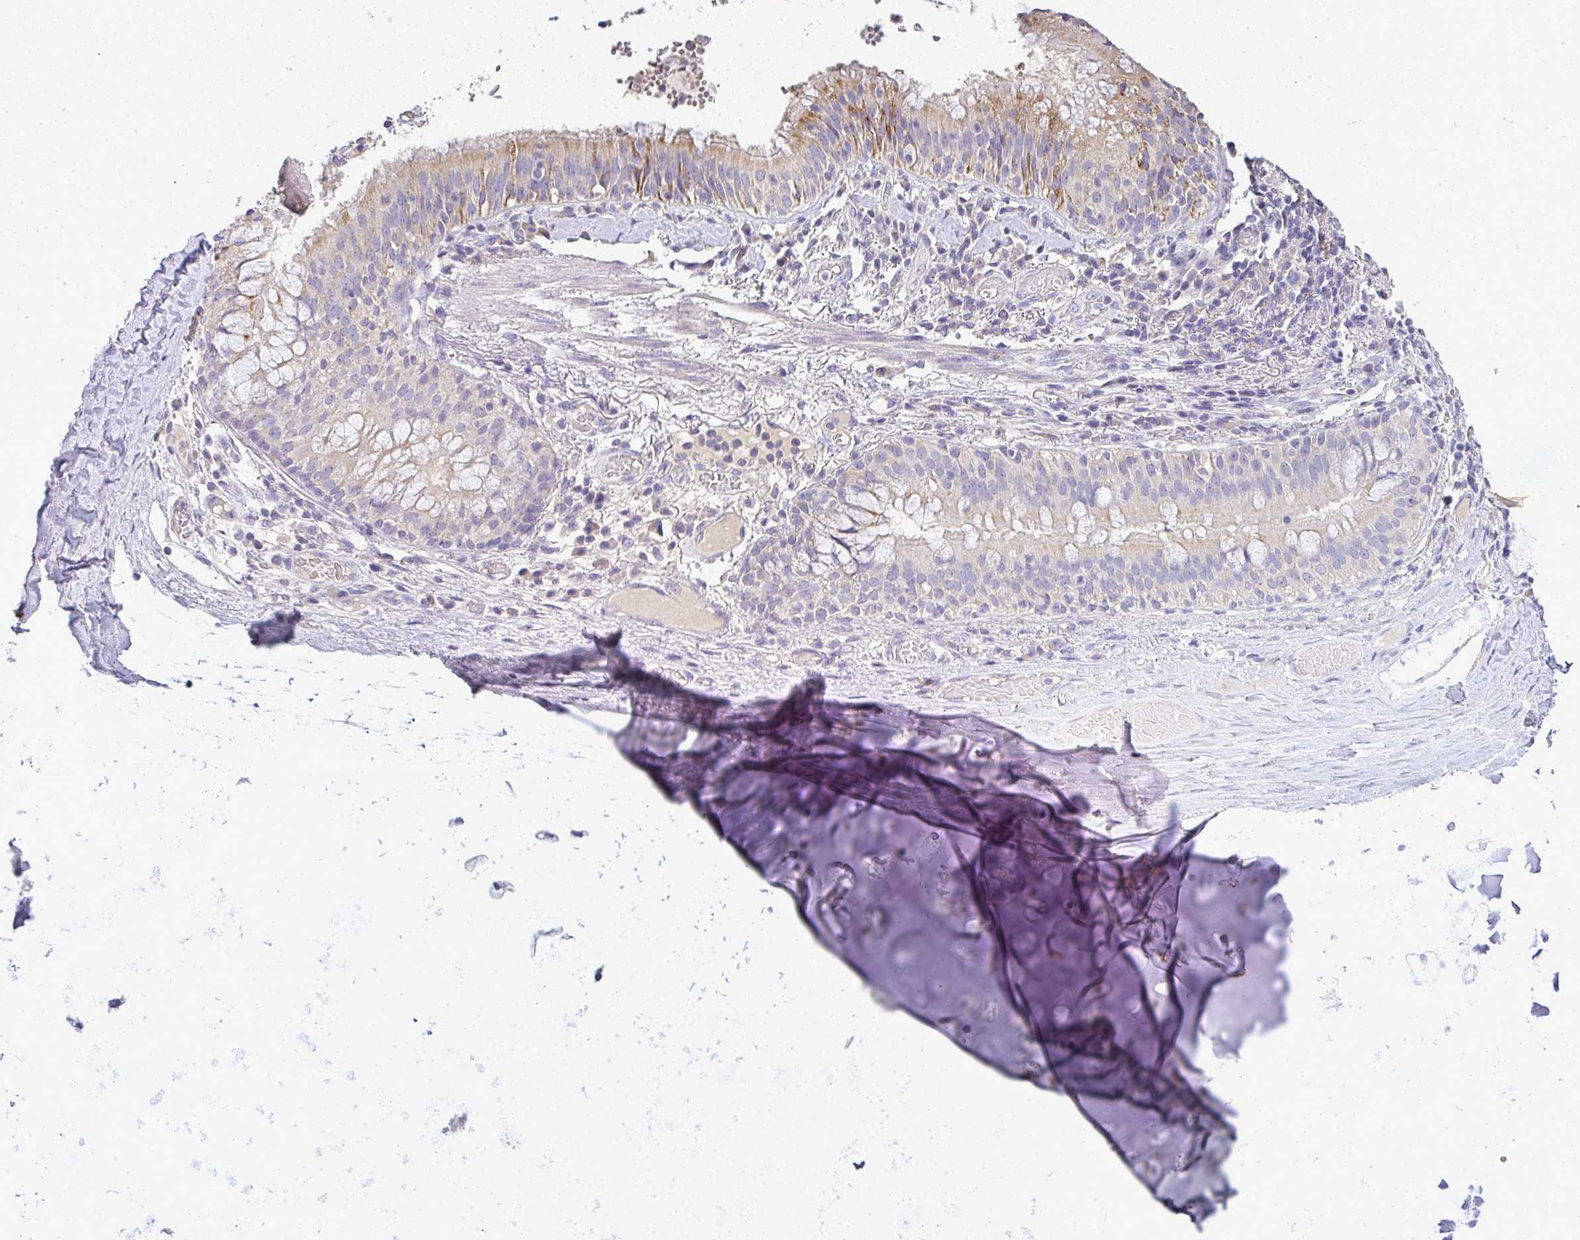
{"staining": {"intensity": "weak", "quantity": "25%-75%", "location": "cytoplasmic/membranous"}, "tissue": "adipose tissue", "cell_type": "Adipocytes", "image_type": "normal", "snomed": [{"axis": "morphology", "description": "Normal tissue, NOS"}, {"axis": "topography", "description": "Cartilage tissue"}, {"axis": "topography", "description": "Bronchus"}], "caption": "Immunohistochemistry (IHC) of benign human adipose tissue reveals low levels of weak cytoplasmic/membranous staining in approximately 25%-75% of adipocytes. The protein is stained brown, and the nuclei are stained in blue (DAB (3,3'-diaminobenzidine) IHC with brightfield microscopy, high magnification).", "gene": "RPS2", "patient": {"sex": "male", "age": 56}}